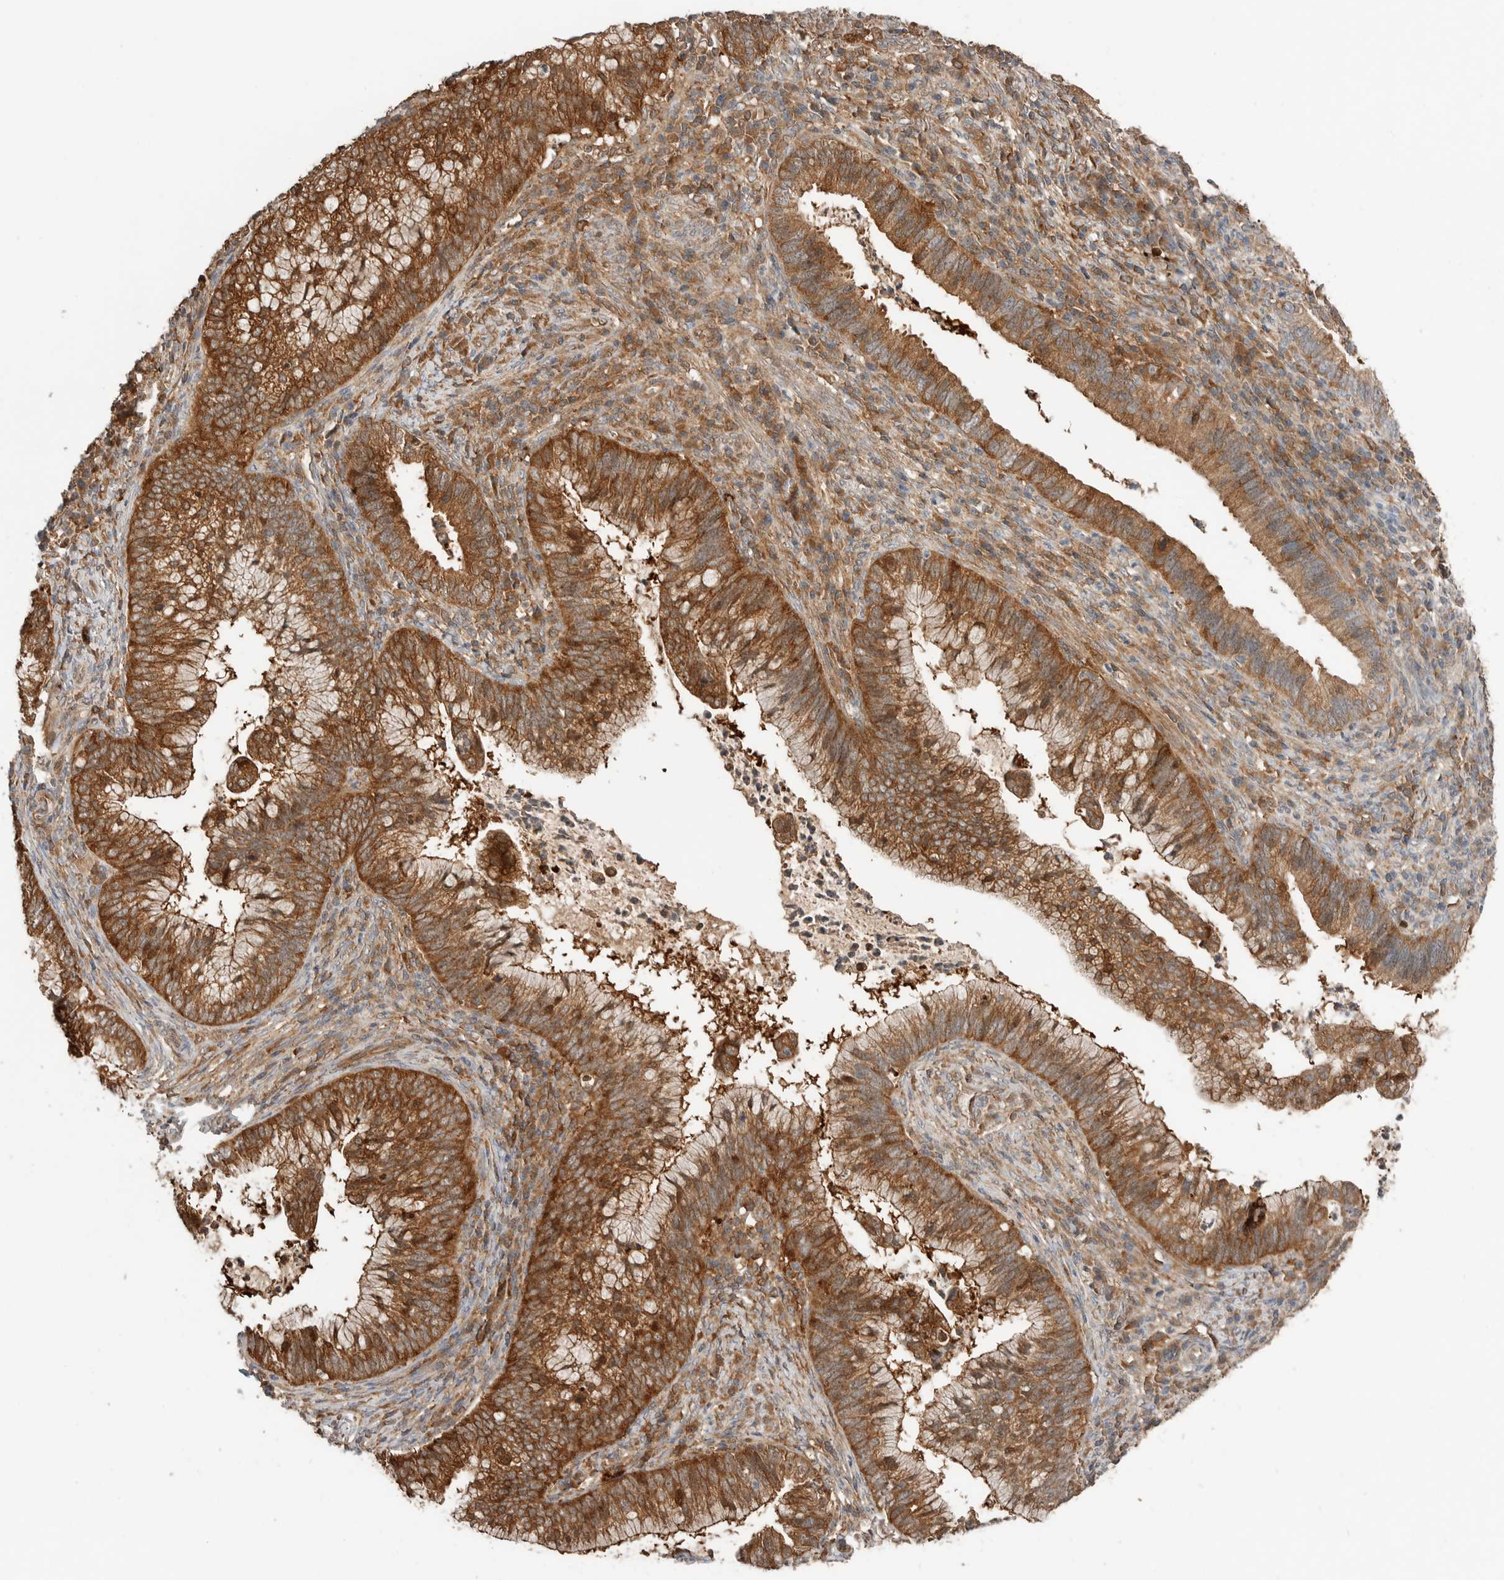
{"staining": {"intensity": "moderate", "quantity": ">75%", "location": "cytoplasmic/membranous"}, "tissue": "cervical cancer", "cell_type": "Tumor cells", "image_type": "cancer", "snomed": [{"axis": "morphology", "description": "Adenocarcinoma, NOS"}, {"axis": "topography", "description": "Cervix"}], "caption": "Immunohistochemical staining of human cervical adenocarcinoma displays medium levels of moderate cytoplasmic/membranous expression in approximately >75% of tumor cells.", "gene": "XPNPEP1", "patient": {"sex": "female", "age": 36}}